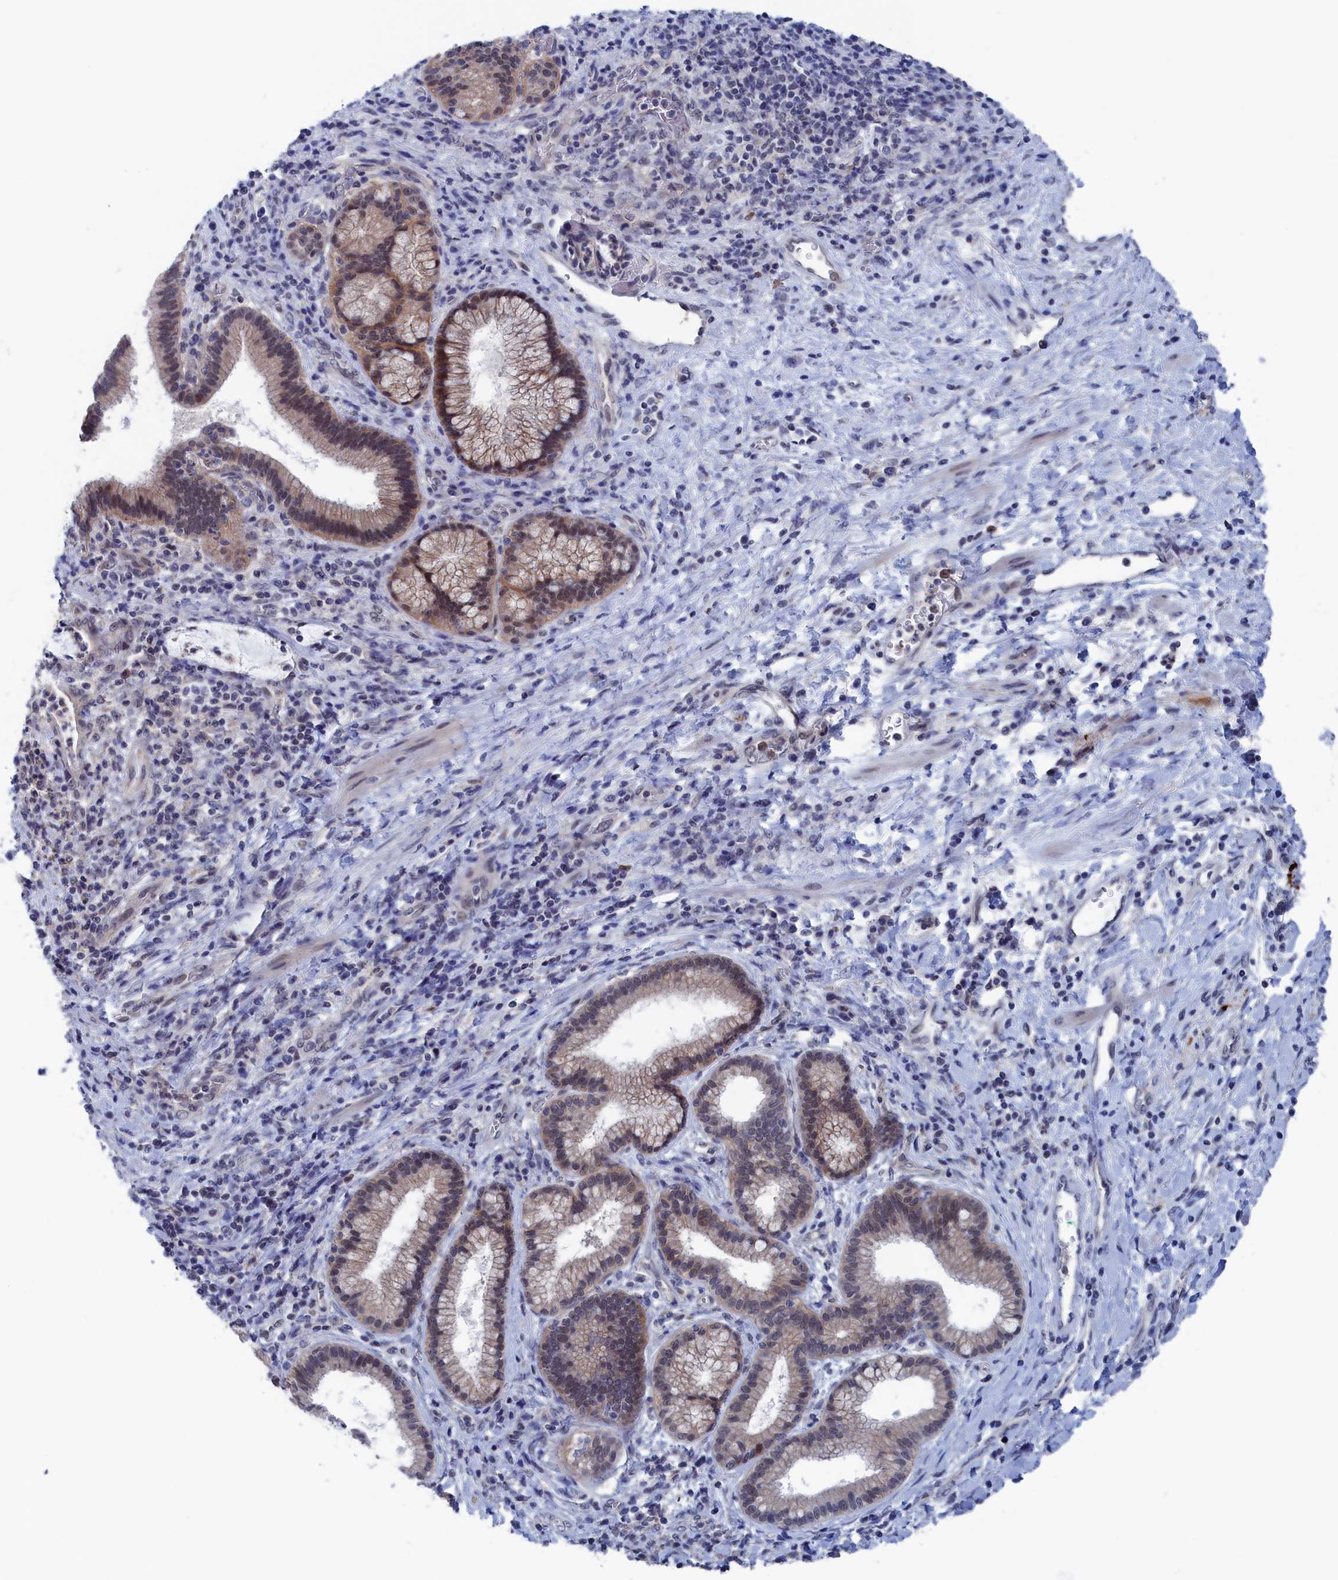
{"staining": {"intensity": "weak", "quantity": "25%-75%", "location": "cytoplasmic/membranous,nuclear"}, "tissue": "pancreatic cancer", "cell_type": "Tumor cells", "image_type": "cancer", "snomed": [{"axis": "morphology", "description": "Normal tissue, NOS"}, {"axis": "morphology", "description": "Adenocarcinoma, NOS"}, {"axis": "topography", "description": "Pancreas"}], "caption": "The immunohistochemical stain shows weak cytoplasmic/membranous and nuclear positivity in tumor cells of pancreatic cancer (adenocarcinoma) tissue.", "gene": "MARCHF3", "patient": {"sex": "female", "age": 55}}